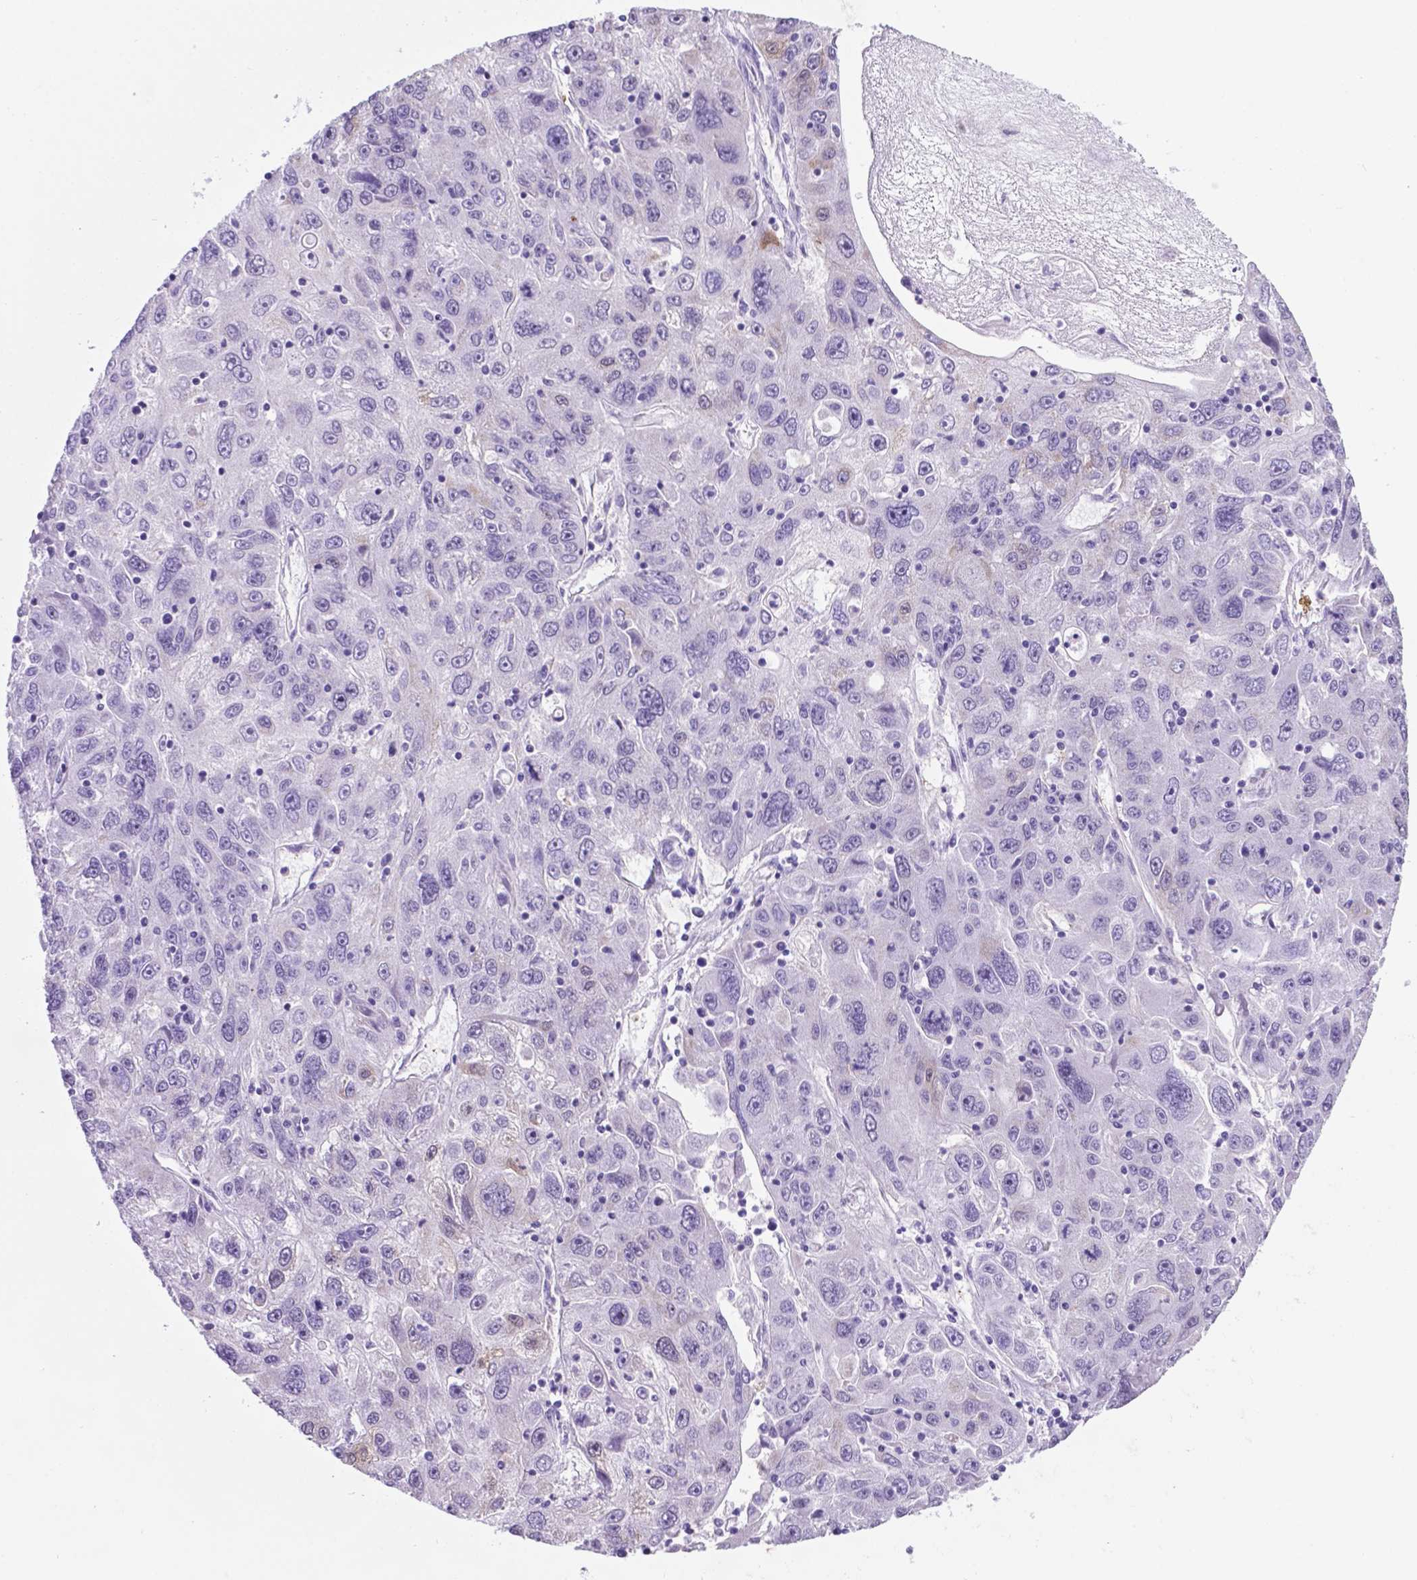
{"staining": {"intensity": "negative", "quantity": "none", "location": "none"}, "tissue": "stomach cancer", "cell_type": "Tumor cells", "image_type": "cancer", "snomed": [{"axis": "morphology", "description": "Adenocarcinoma, NOS"}, {"axis": "topography", "description": "Stomach"}], "caption": "DAB (3,3'-diaminobenzidine) immunohistochemical staining of human stomach adenocarcinoma demonstrates no significant expression in tumor cells. (DAB (3,3'-diaminobenzidine) immunohistochemistry with hematoxylin counter stain).", "gene": "C17orf107", "patient": {"sex": "male", "age": 56}}